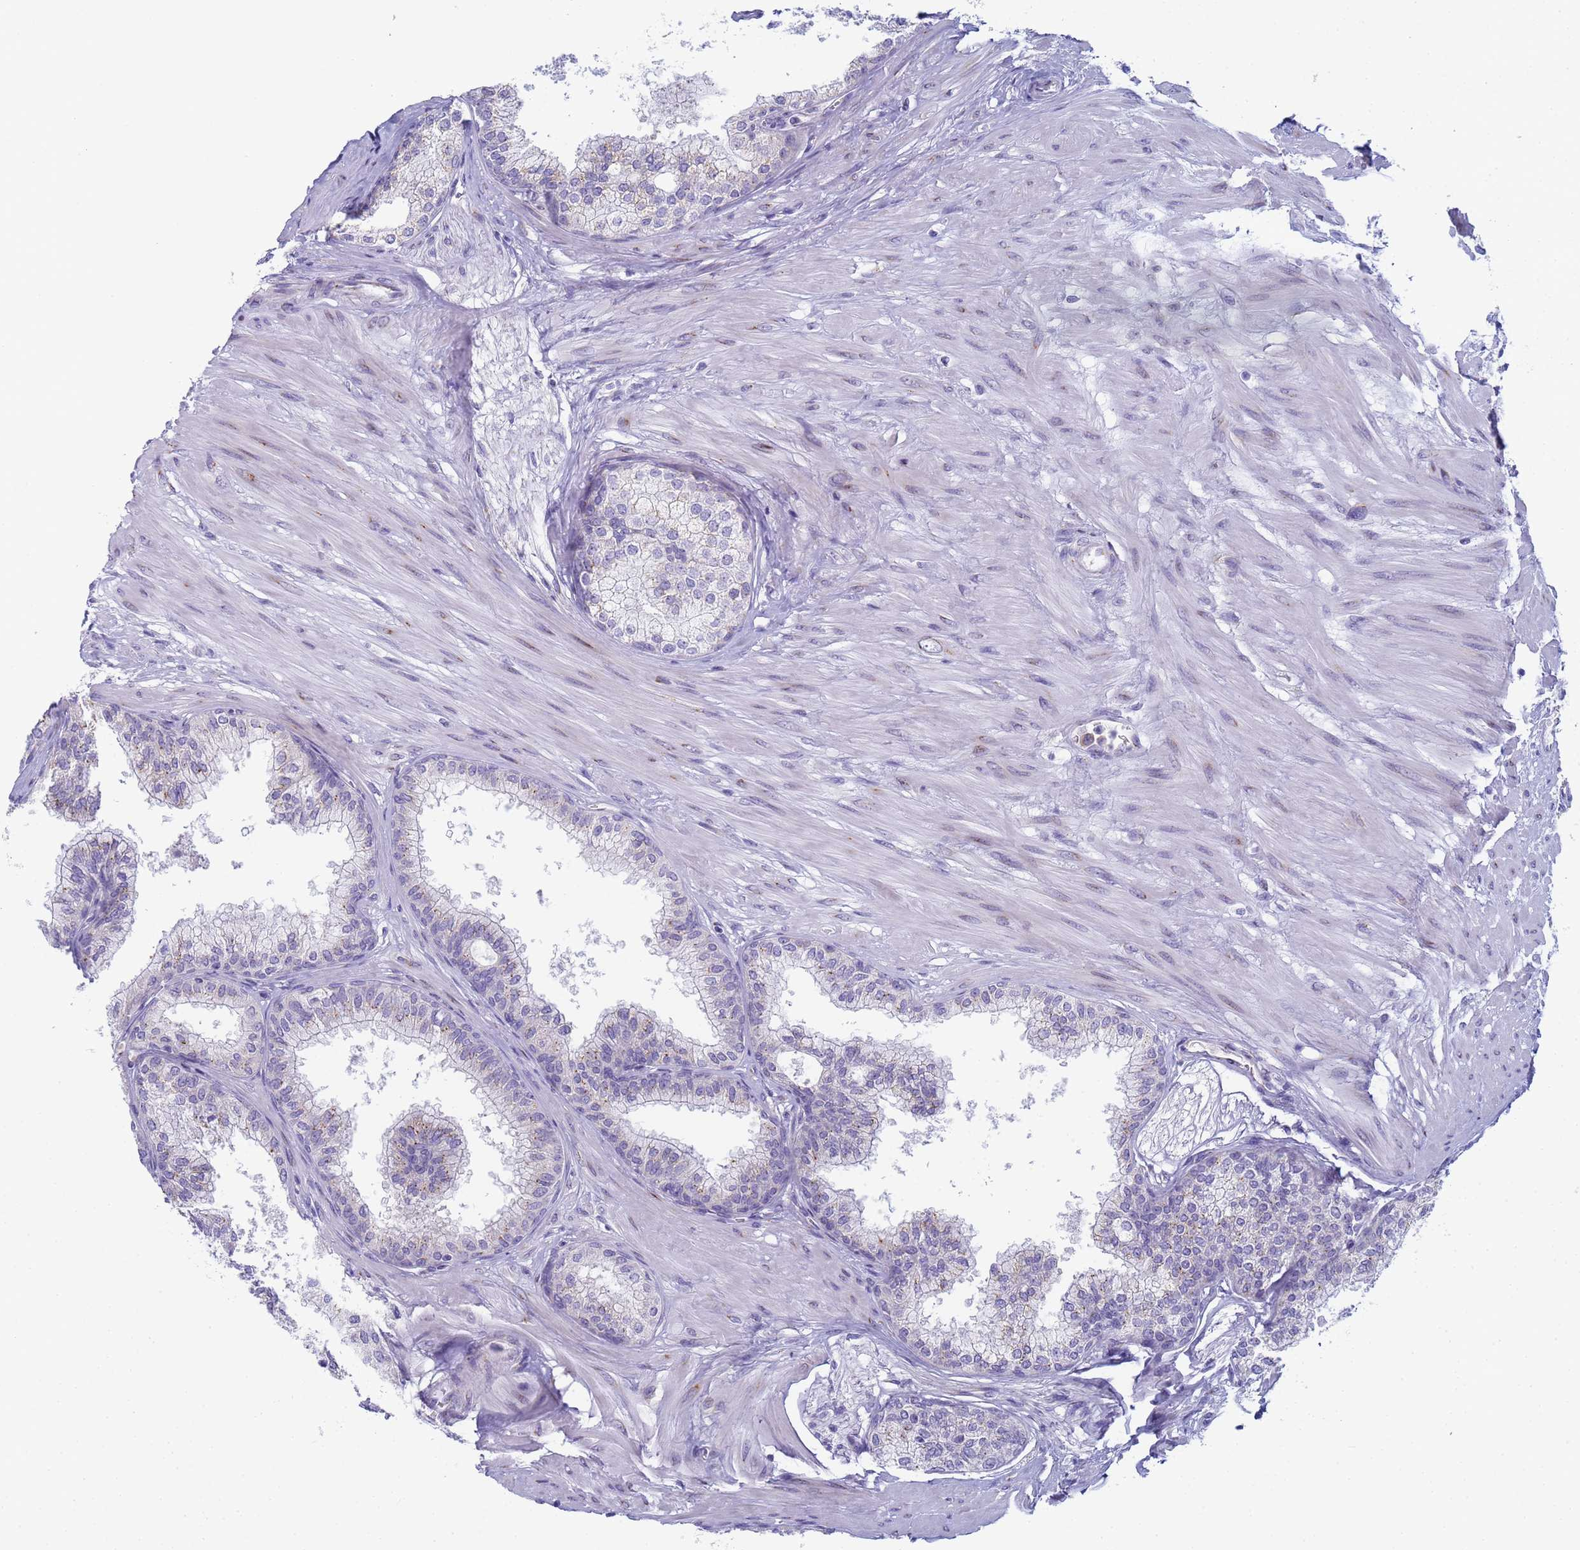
{"staining": {"intensity": "moderate", "quantity": "<25%", "location": "cytoplasmic/membranous"}, "tissue": "prostate", "cell_type": "Glandular cells", "image_type": "normal", "snomed": [{"axis": "morphology", "description": "Normal tissue, NOS"}, {"axis": "topography", "description": "Prostate"}], "caption": "Approximately <25% of glandular cells in normal human prostate exhibit moderate cytoplasmic/membranous protein expression as visualized by brown immunohistochemical staining.", "gene": "CR1", "patient": {"sex": "male", "age": 60}}